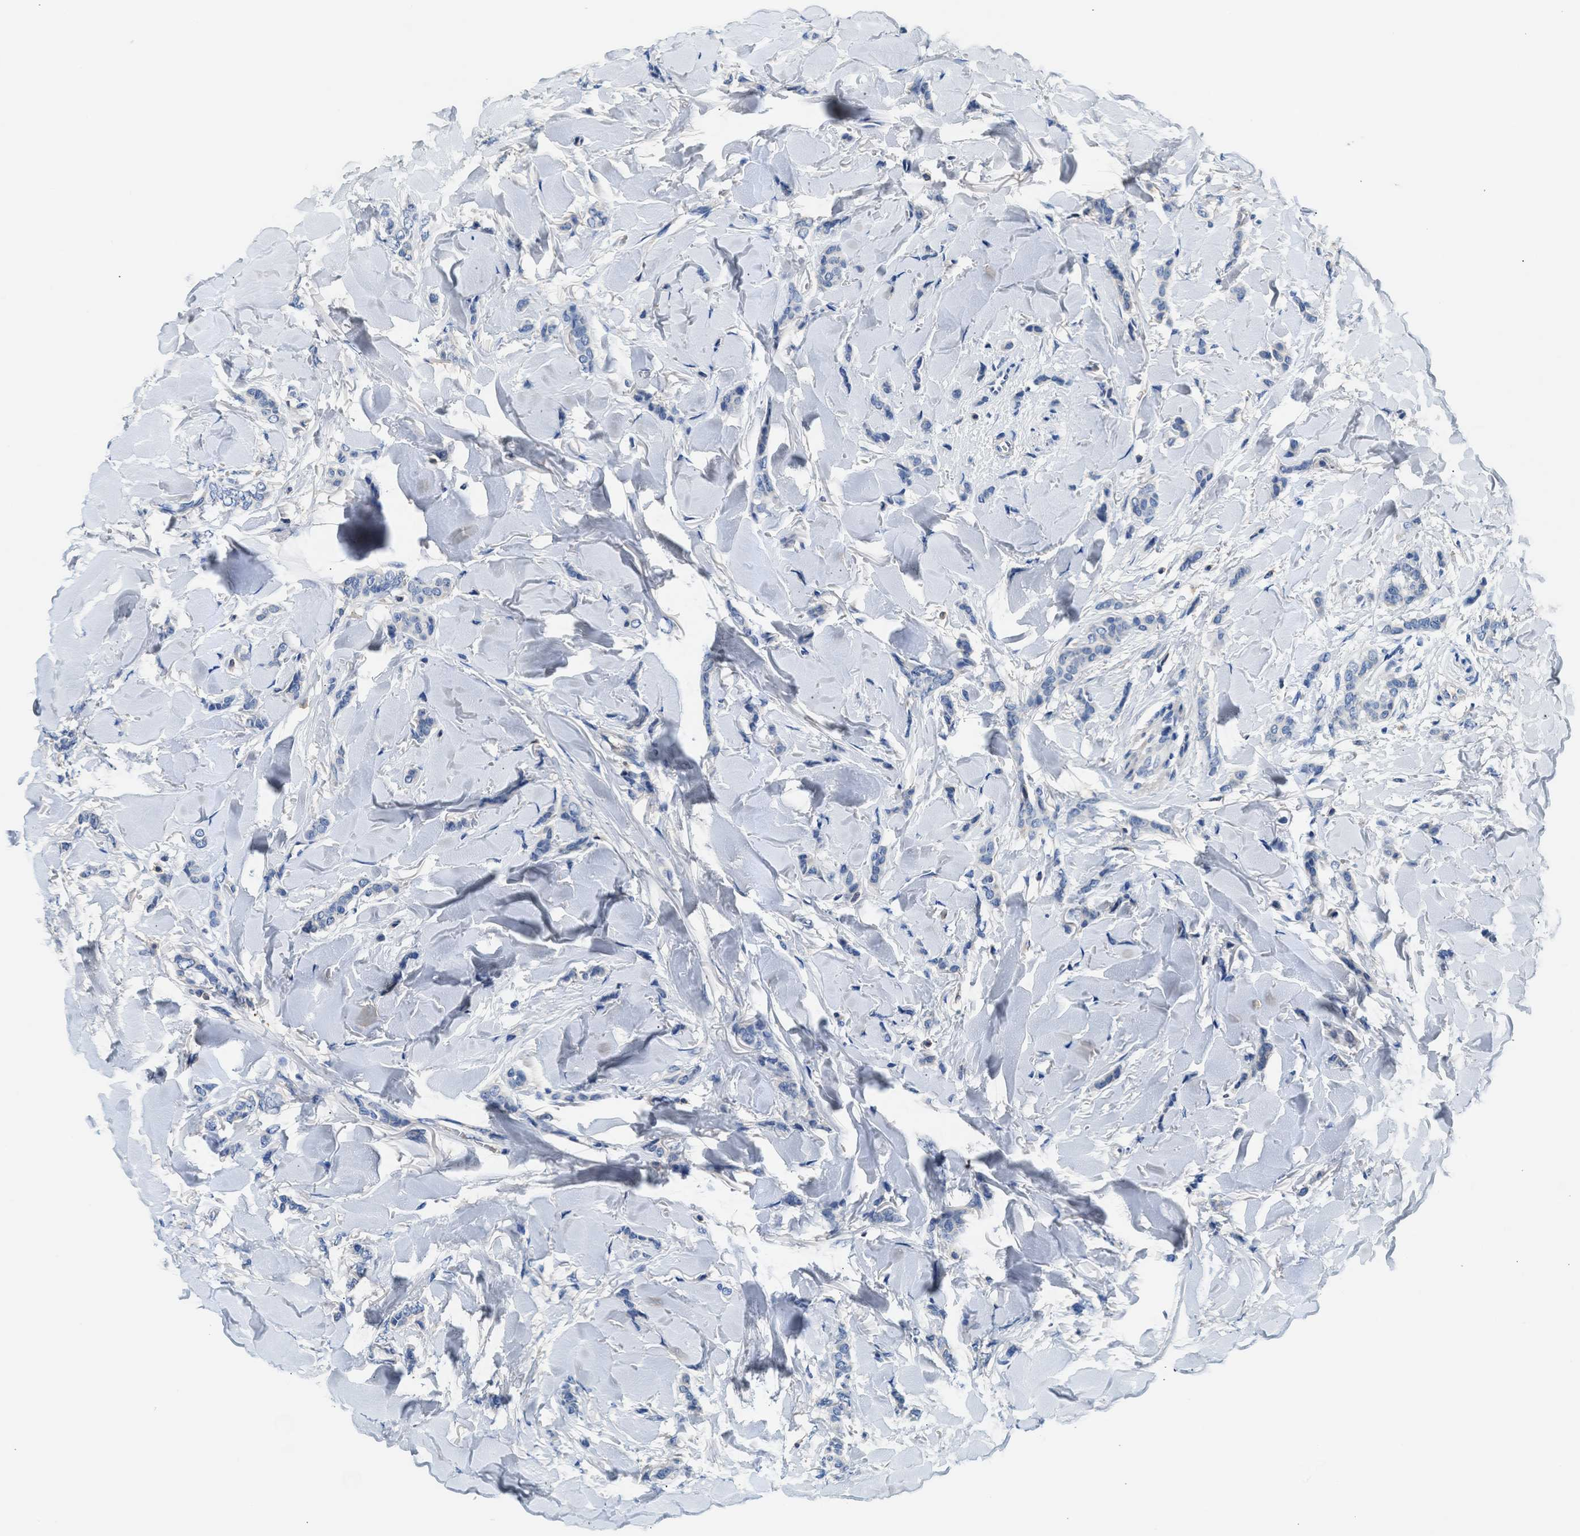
{"staining": {"intensity": "negative", "quantity": "none", "location": "none"}, "tissue": "breast cancer", "cell_type": "Tumor cells", "image_type": "cancer", "snomed": [{"axis": "morphology", "description": "Lobular carcinoma"}, {"axis": "topography", "description": "Skin"}, {"axis": "topography", "description": "Breast"}], "caption": "Immunohistochemistry (IHC) micrograph of breast cancer stained for a protein (brown), which shows no positivity in tumor cells.", "gene": "RWDD2B", "patient": {"sex": "female", "age": 46}}